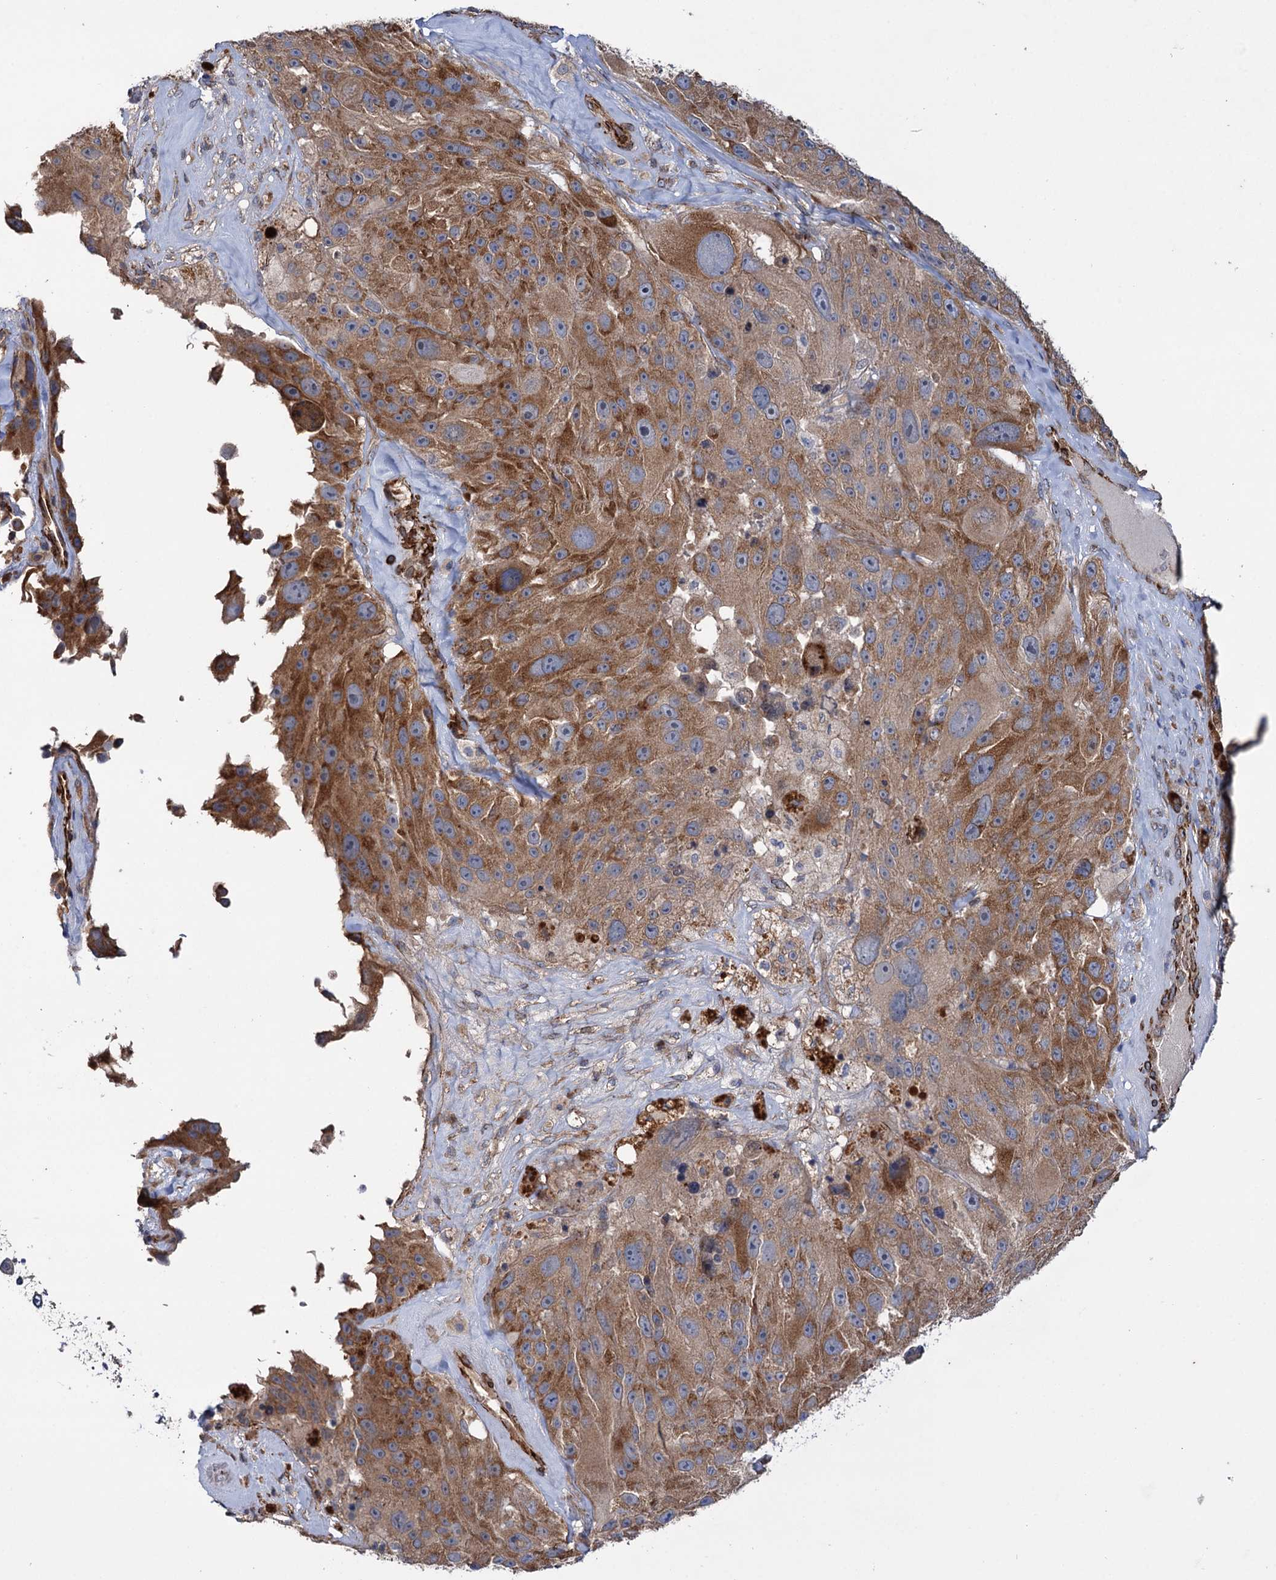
{"staining": {"intensity": "moderate", "quantity": ">75%", "location": "cytoplasmic/membranous"}, "tissue": "melanoma", "cell_type": "Tumor cells", "image_type": "cancer", "snomed": [{"axis": "morphology", "description": "Malignant melanoma, Metastatic site"}, {"axis": "topography", "description": "Lymph node"}], "caption": "Malignant melanoma (metastatic site) stained with immunohistochemistry exhibits moderate cytoplasmic/membranous staining in approximately >75% of tumor cells.", "gene": "SPATS2", "patient": {"sex": "male", "age": 62}}